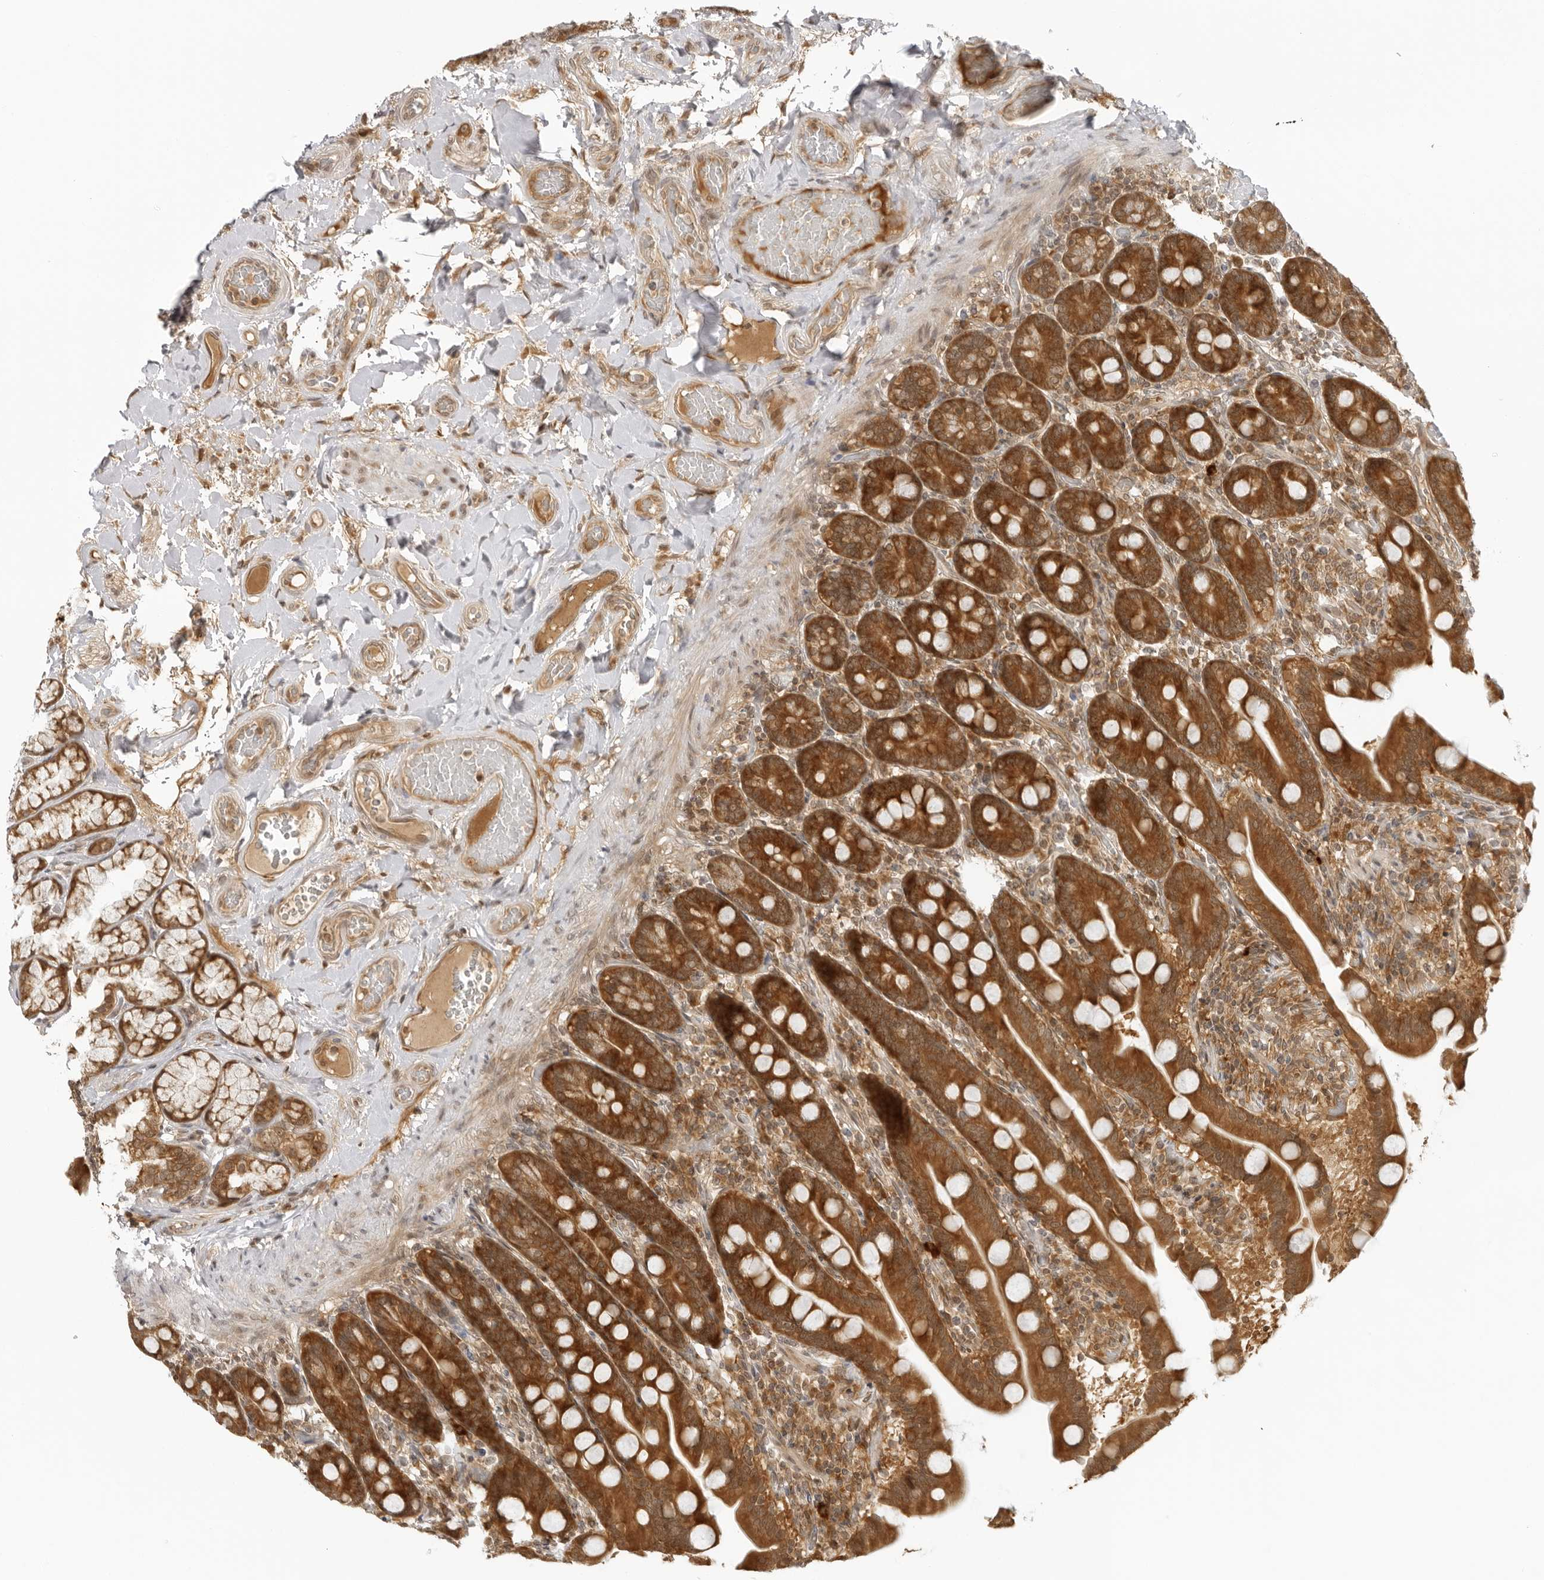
{"staining": {"intensity": "strong", "quantity": ">75%", "location": "cytoplasmic/membranous"}, "tissue": "duodenum", "cell_type": "Glandular cells", "image_type": "normal", "snomed": [{"axis": "morphology", "description": "Normal tissue, NOS"}, {"axis": "topography", "description": "Duodenum"}], "caption": "High-magnification brightfield microscopy of benign duodenum stained with DAB (3,3'-diaminobenzidine) (brown) and counterstained with hematoxylin (blue). glandular cells exhibit strong cytoplasmic/membranous staining is identified in about>75% of cells.", "gene": "PRRC2C", "patient": {"sex": "male", "age": 54}}